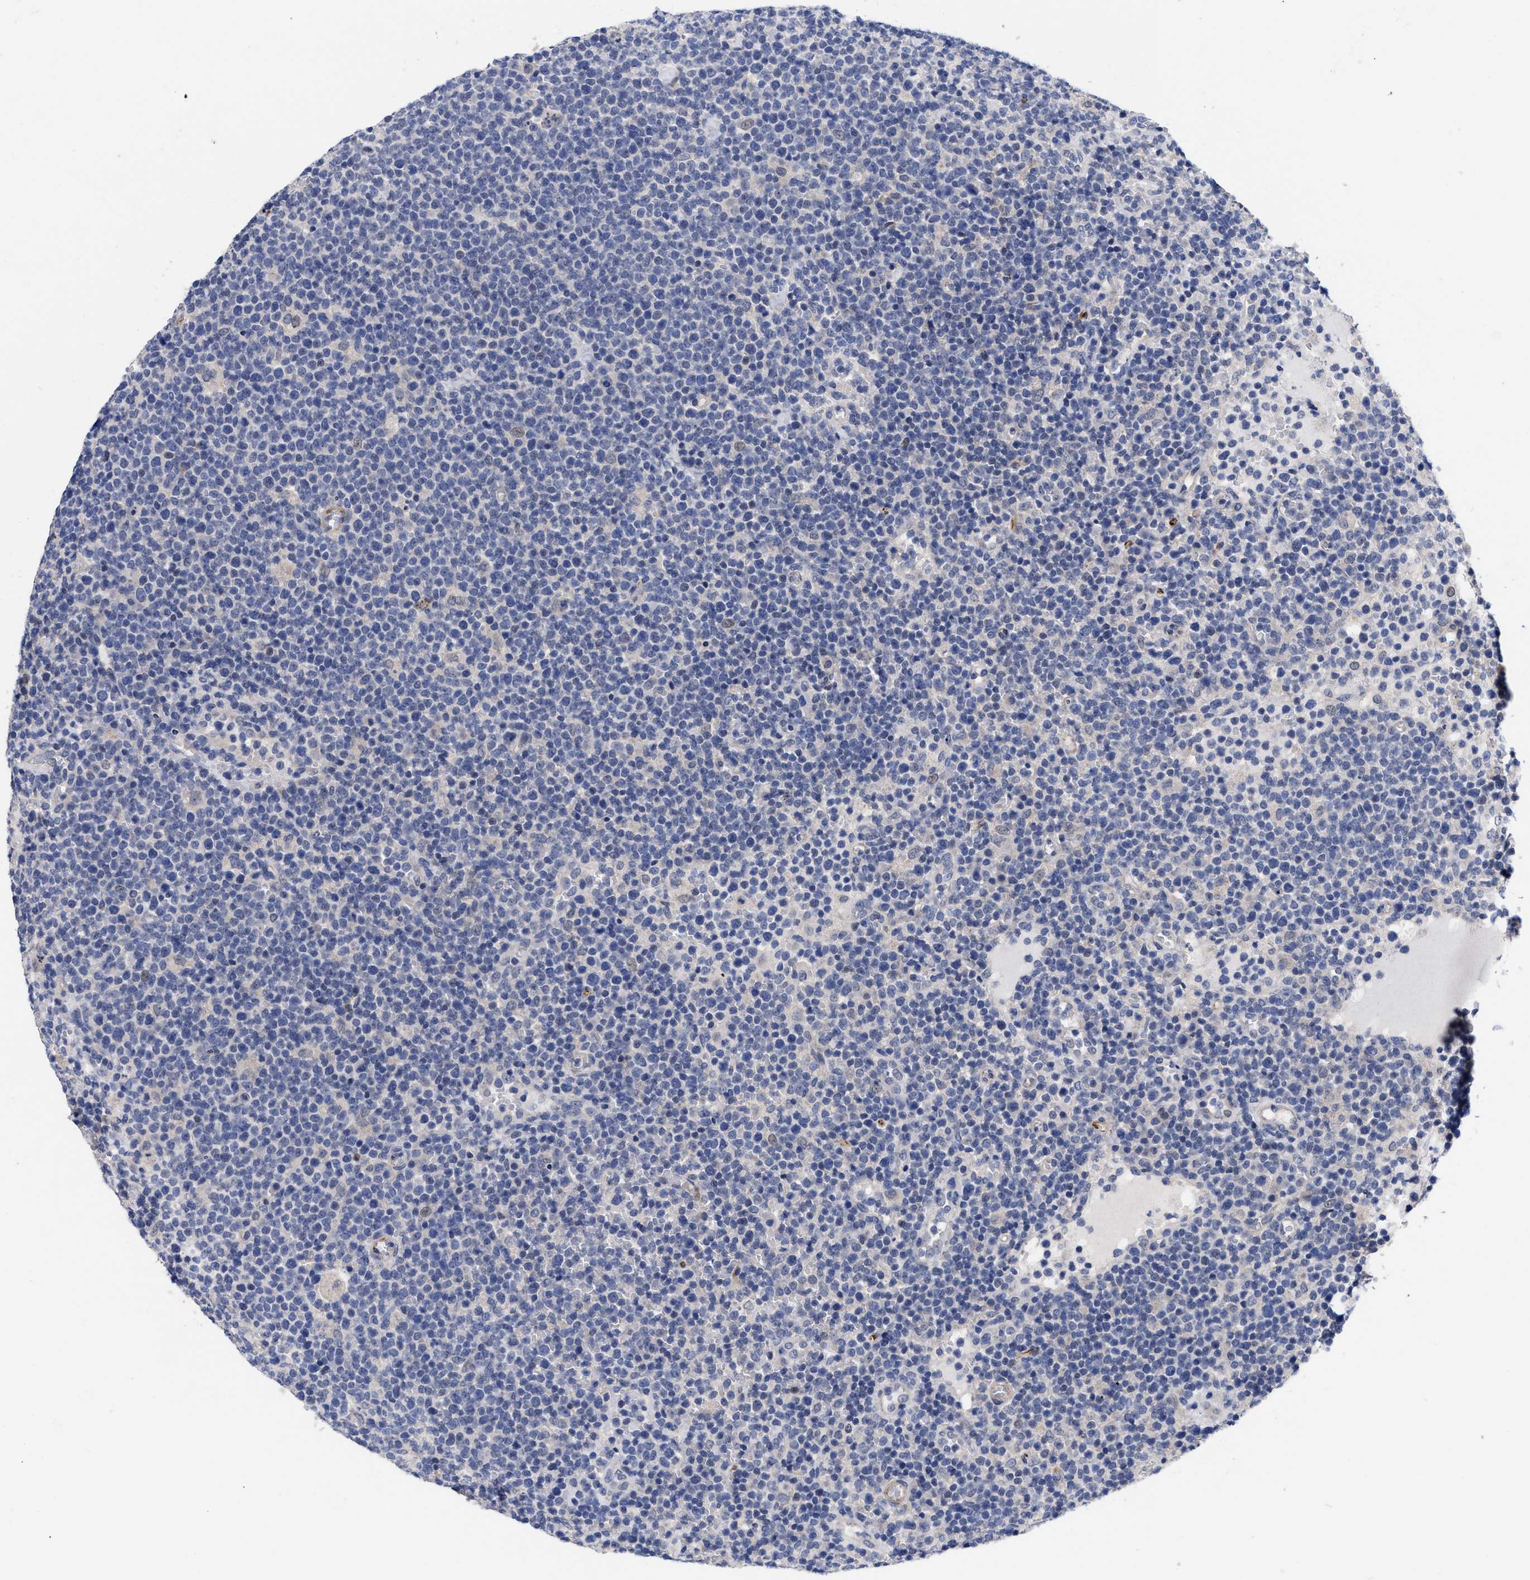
{"staining": {"intensity": "negative", "quantity": "none", "location": "none"}, "tissue": "lymphoma", "cell_type": "Tumor cells", "image_type": "cancer", "snomed": [{"axis": "morphology", "description": "Malignant lymphoma, non-Hodgkin's type, High grade"}, {"axis": "topography", "description": "Lymph node"}], "caption": "High-grade malignant lymphoma, non-Hodgkin's type was stained to show a protein in brown. There is no significant positivity in tumor cells.", "gene": "CCN5", "patient": {"sex": "male", "age": 61}}